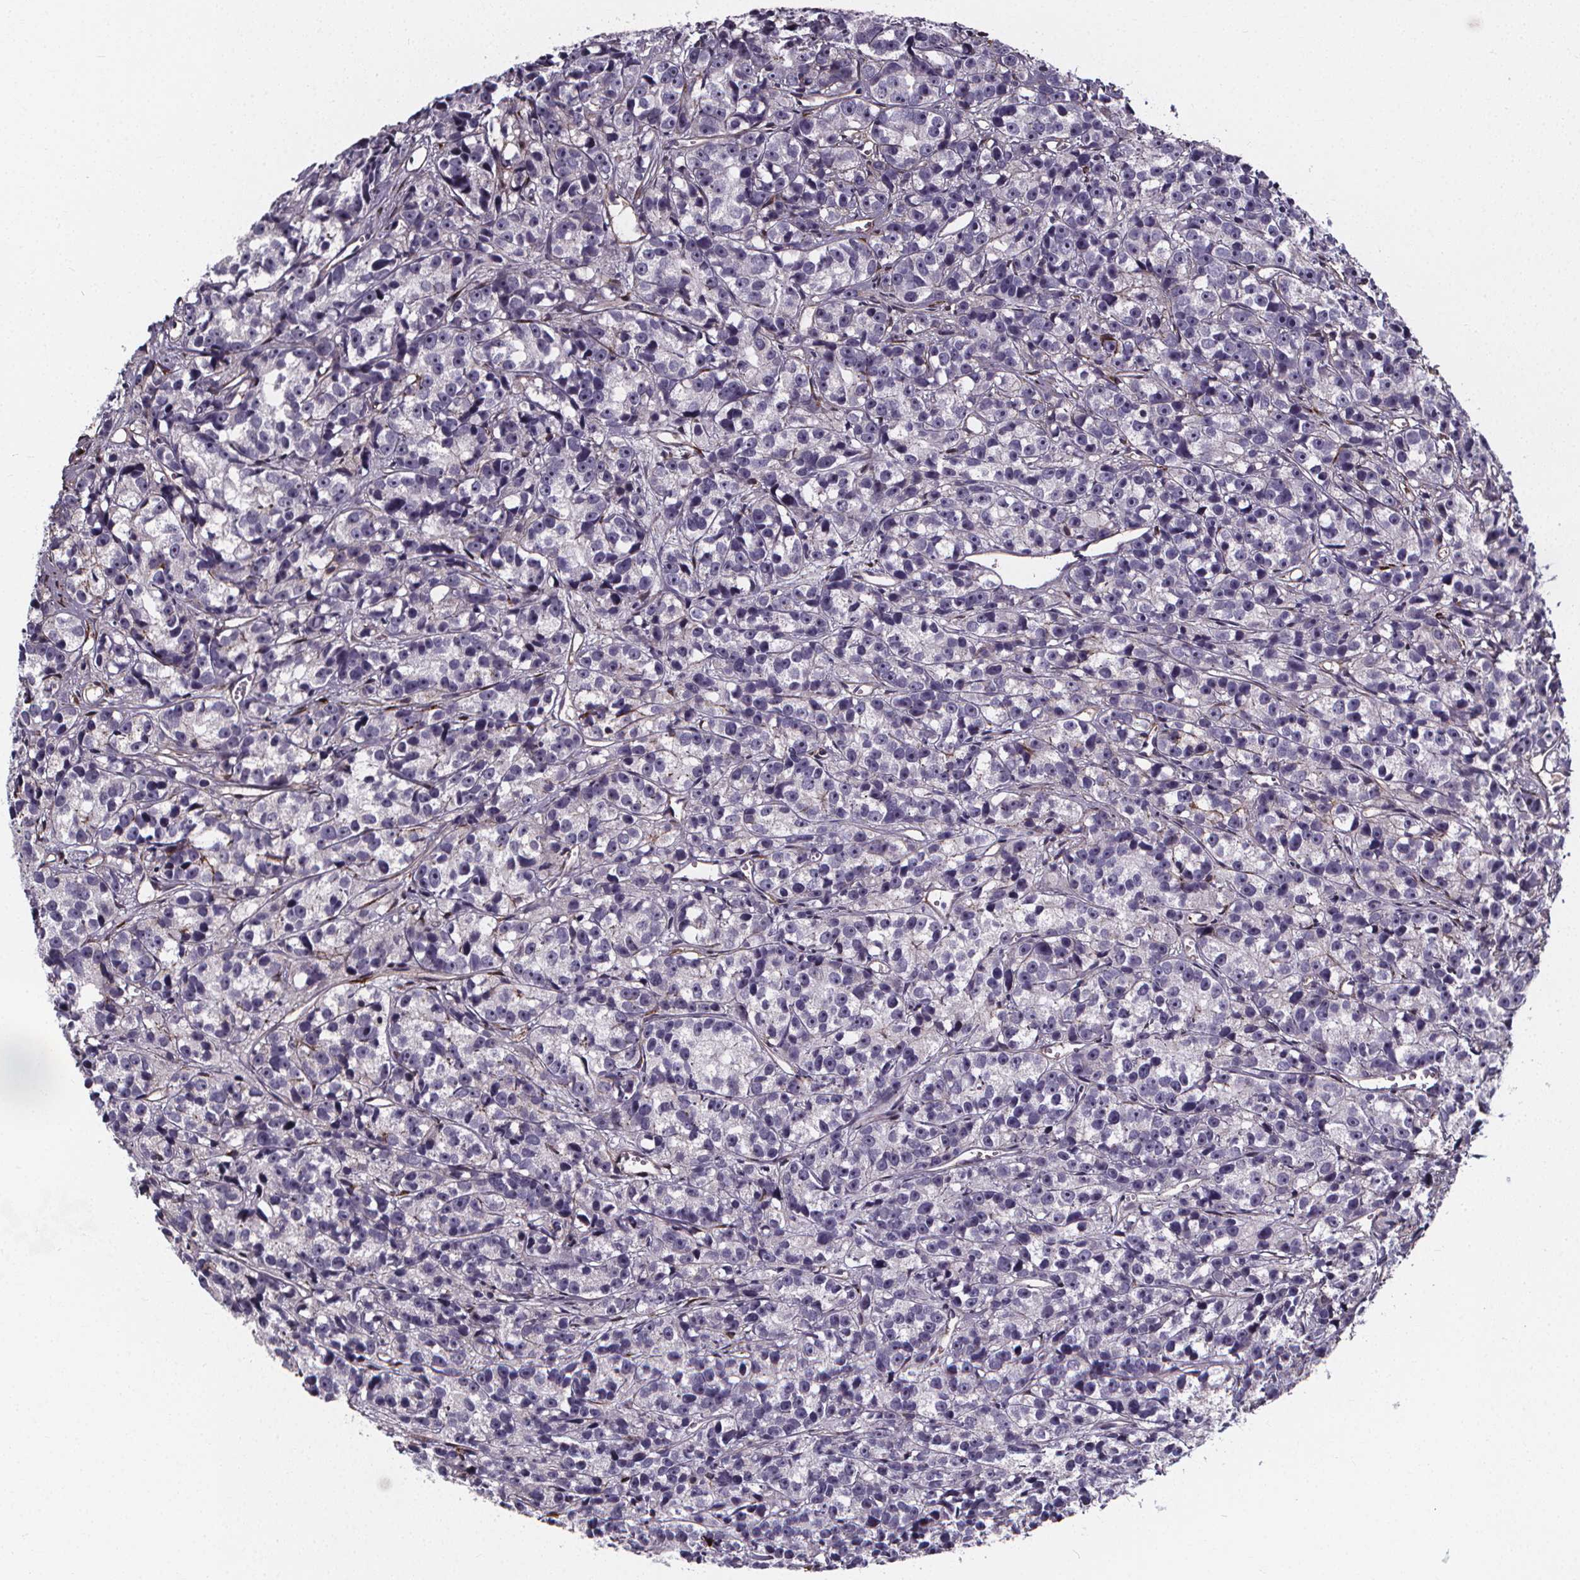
{"staining": {"intensity": "negative", "quantity": "none", "location": "none"}, "tissue": "prostate cancer", "cell_type": "Tumor cells", "image_type": "cancer", "snomed": [{"axis": "morphology", "description": "Adenocarcinoma, High grade"}, {"axis": "topography", "description": "Prostate"}], "caption": "Immunohistochemistry histopathology image of human prostate cancer stained for a protein (brown), which demonstrates no expression in tumor cells.", "gene": "AEBP1", "patient": {"sex": "male", "age": 77}}